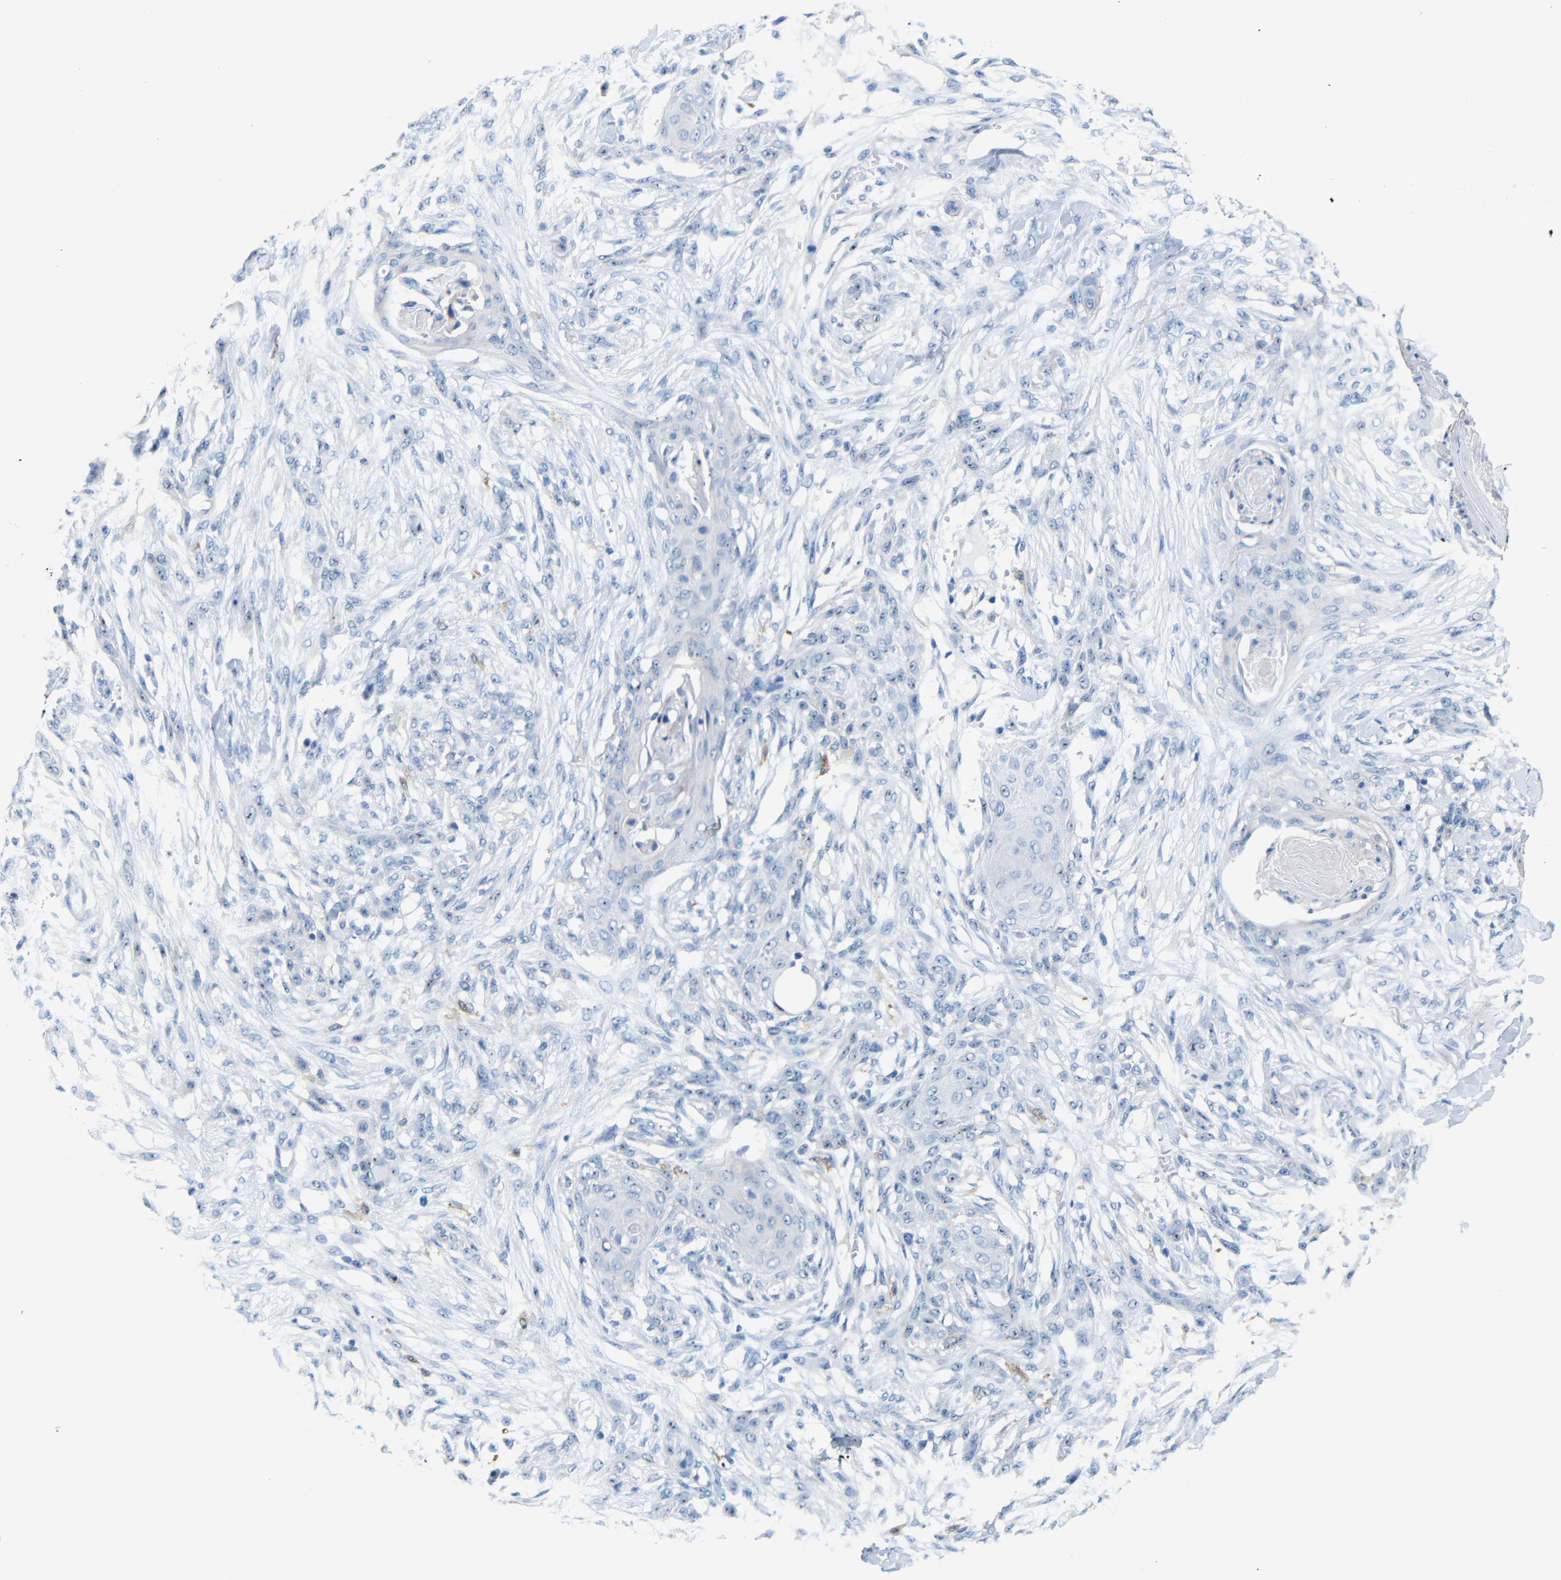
{"staining": {"intensity": "negative", "quantity": "none", "location": "none"}, "tissue": "skin cancer", "cell_type": "Tumor cells", "image_type": "cancer", "snomed": [{"axis": "morphology", "description": "Squamous cell carcinoma, NOS"}, {"axis": "topography", "description": "Skin"}], "caption": "This is an immunohistochemistry (IHC) image of human skin cancer (squamous cell carcinoma). There is no staining in tumor cells.", "gene": "C1orf210", "patient": {"sex": "female", "age": 59}}